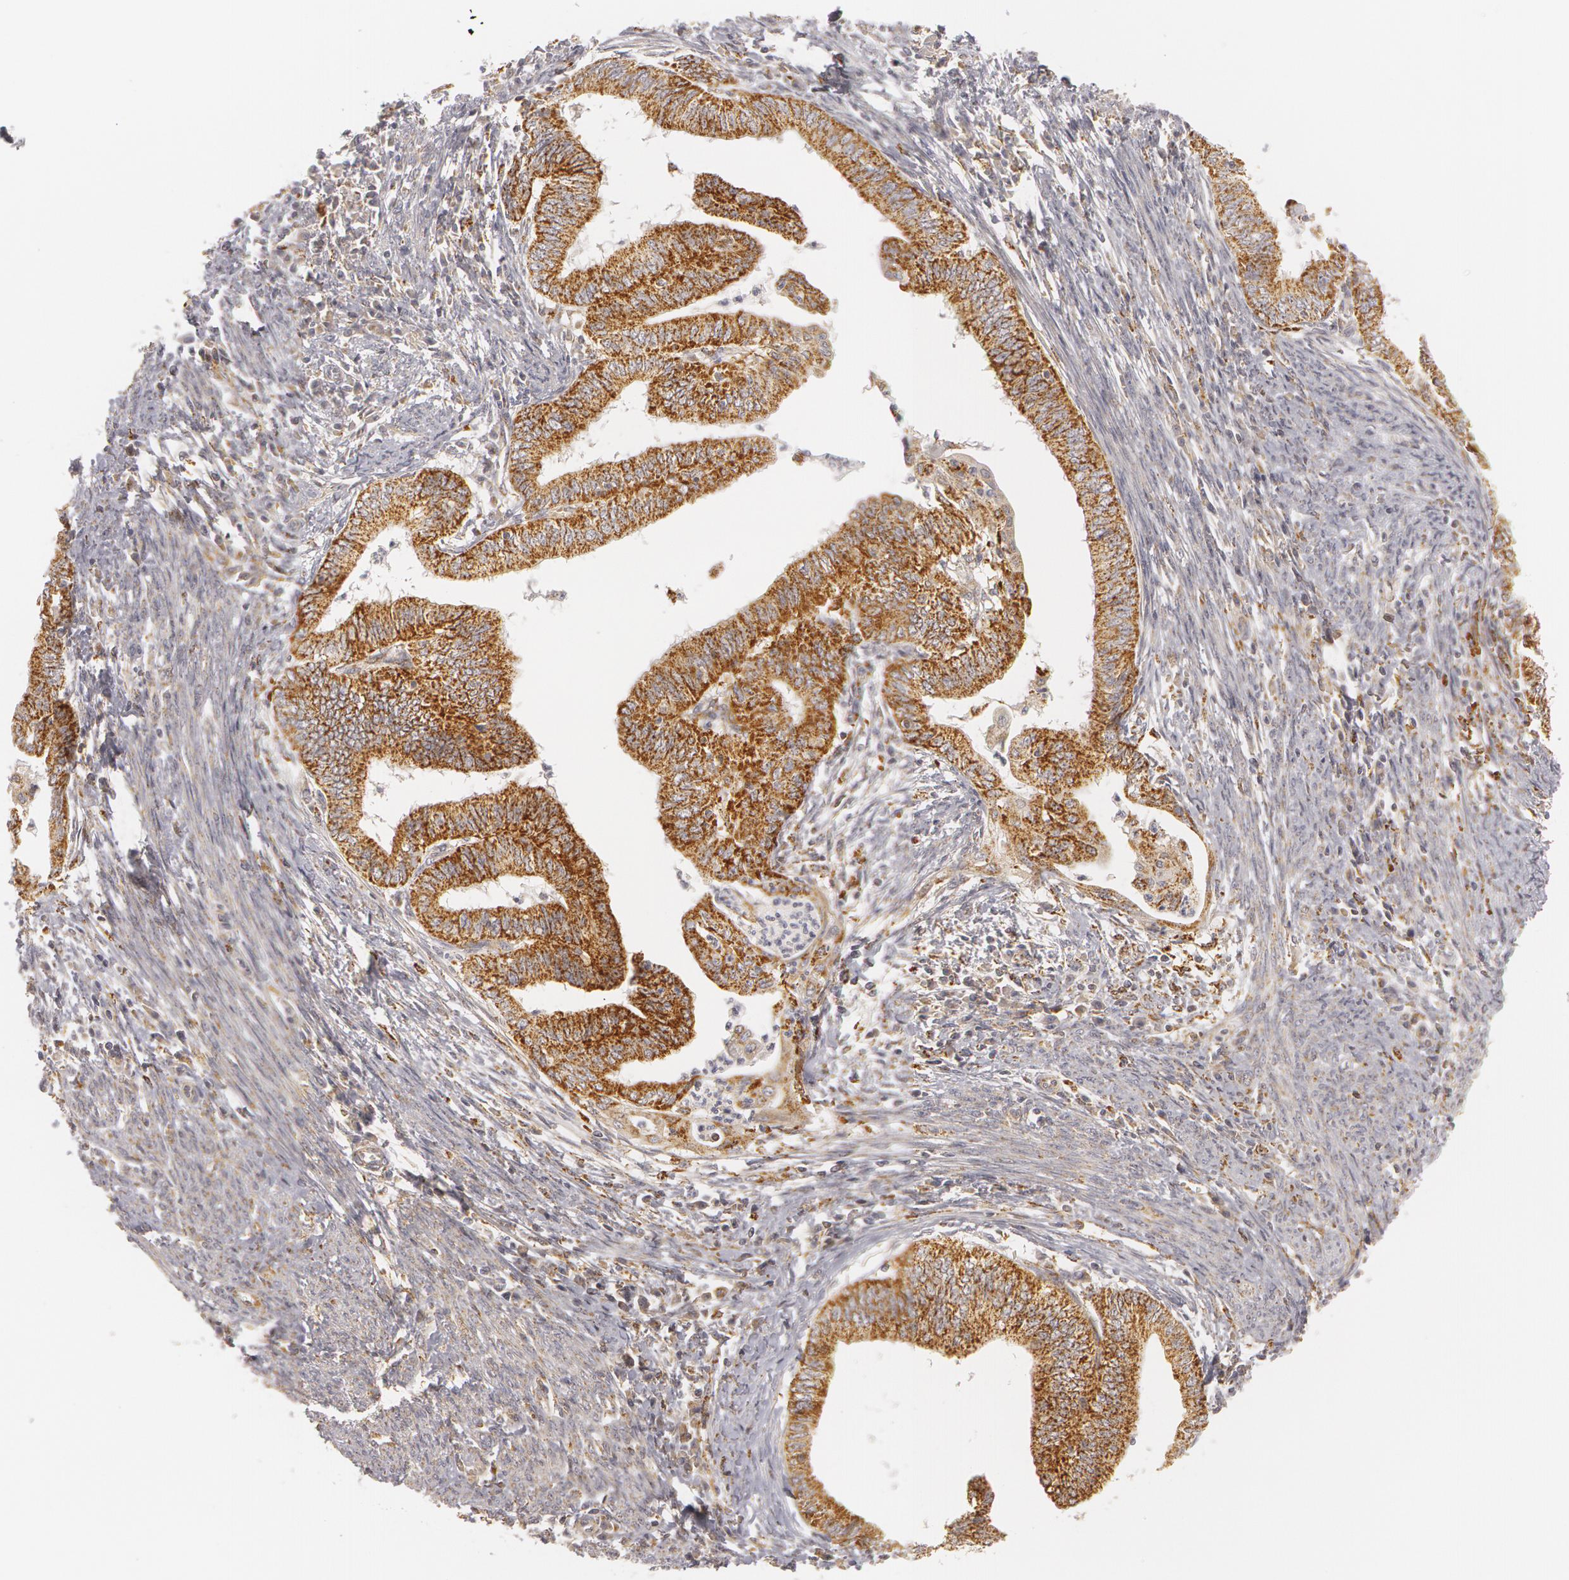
{"staining": {"intensity": "strong", "quantity": ">75%", "location": "cytoplasmic/membranous"}, "tissue": "endometrial cancer", "cell_type": "Tumor cells", "image_type": "cancer", "snomed": [{"axis": "morphology", "description": "Adenocarcinoma, NOS"}, {"axis": "topography", "description": "Endometrium"}], "caption": "Immunohistochemistry of endometrial cancer reveals high levels of strong cytoplasmic/membranous positivity in approximately >75% of tumor cells. (DAB IHC, brown staining for protein, blue staining for nuclei).", "gene": "C7", "patient": {"sex": "female", "age": 66}}